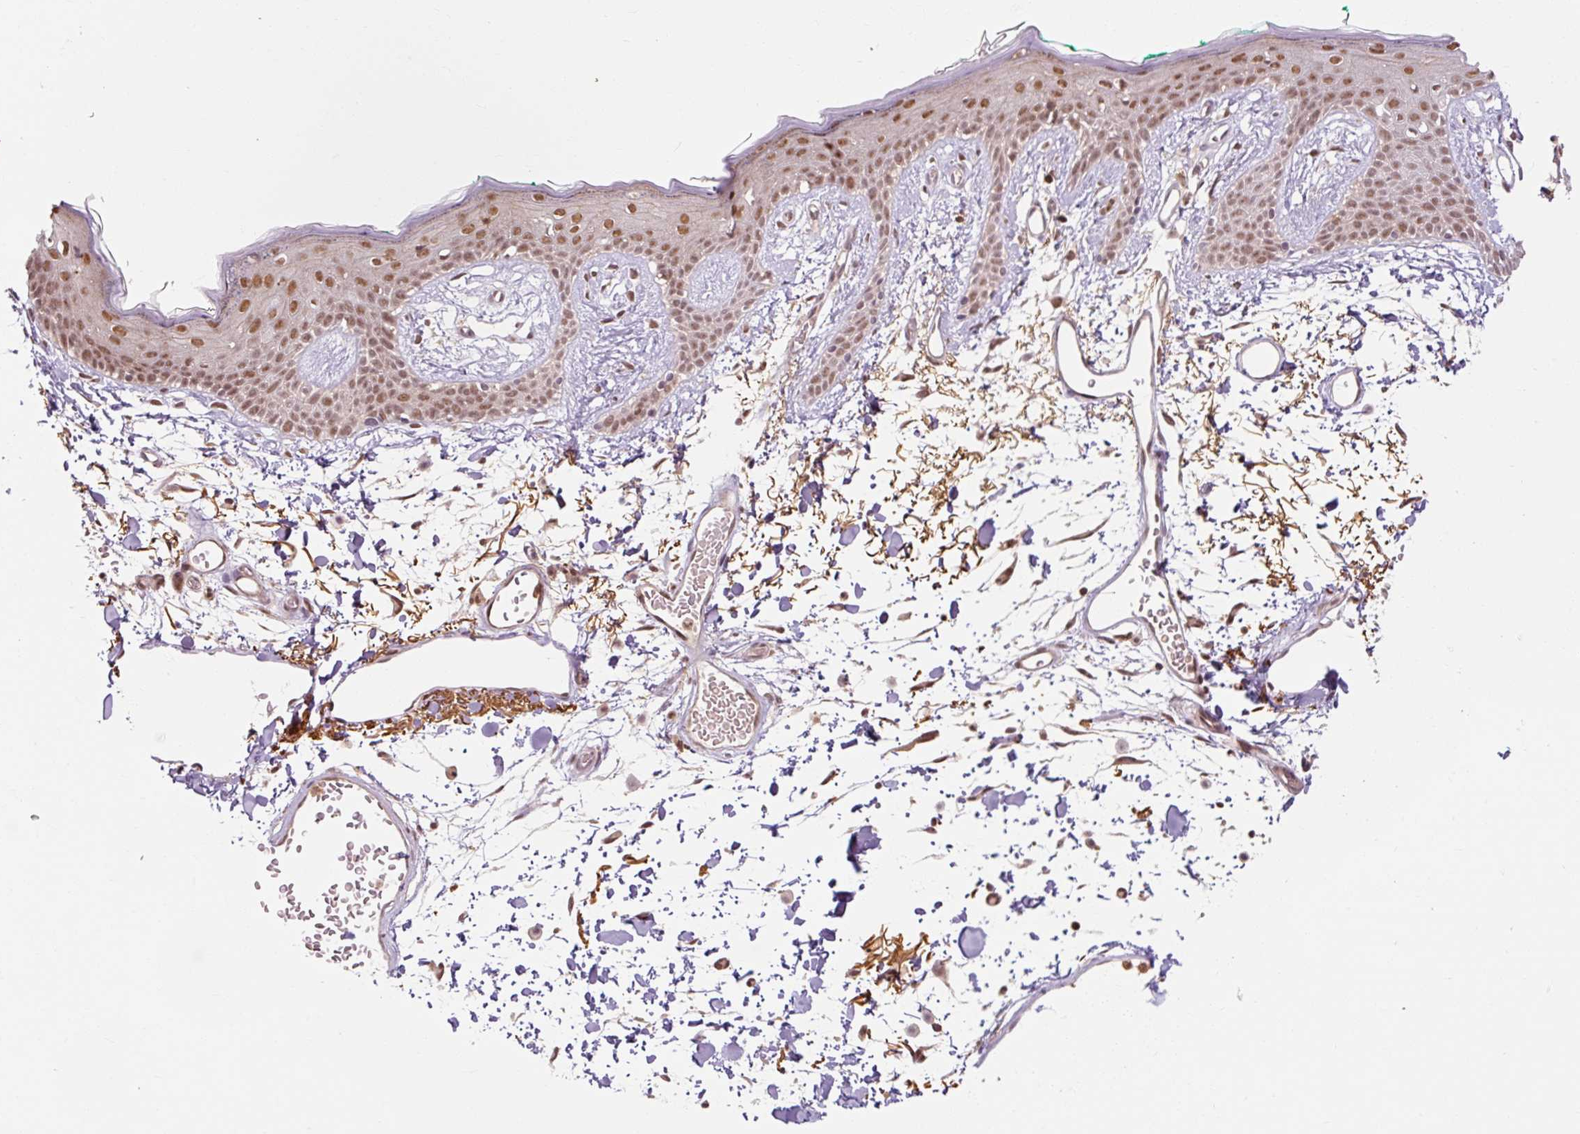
{"staining": {"intensity": "moderate", "quantity": ">75%", "location": "cytoplasmic/membranous,nuclear"}, "tissue": "skin", "cell_type": "Fibroblasts", "image_type": "normal", "snomed": [{"axis": "morphology", "description": "Normal tissue, NOS"}, {"axis": "topography", "description": "Skin"}], "caption": "The histopathology image exhibits staining of normal skin, revealing moderate cytoplasmic/membranous,nuclear protein staining (brown color) within fibroblasts.", "gene": "CSTF1", "patient": {"sex": "male", "age": 79}}